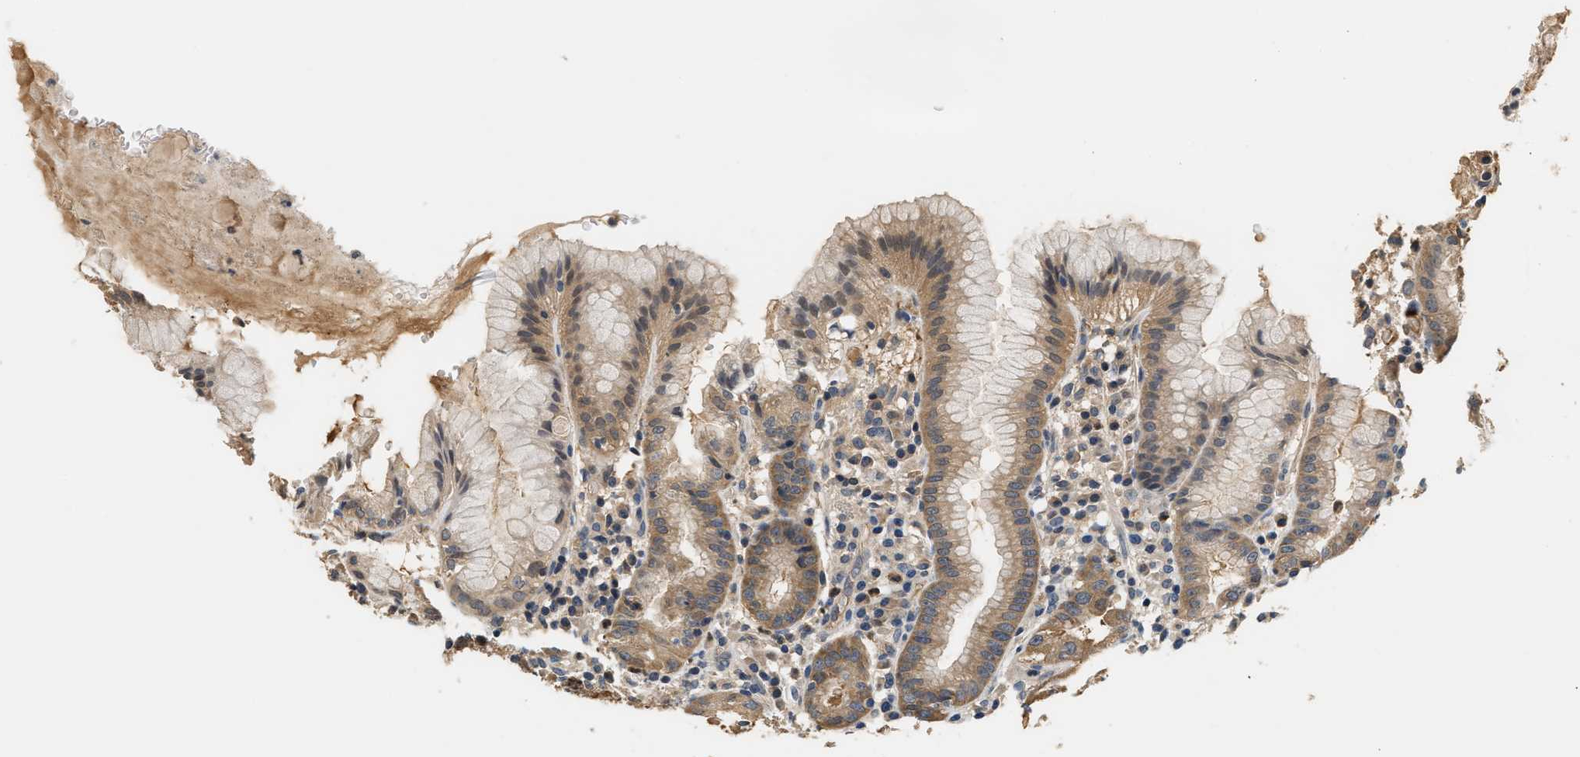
{"staining": {"intensity": "weak", "quantity": ">75%", "location": "cytoplasmic/membranous"}, "tissue": "stomach", "cell_type": "Glandular cells", "image_type": "normal", "snomed": [{"axis": "morphology", "description": "Normal tissue, NOS"}, {"axis": "topography", "description": "Stomach"}, {"axis": "topography", "description": "Stomach, lower"}], "caption": "Brown immunohistochemical staining in normal human stomach demonstrates weak cytoplasmic/membranous positivity in about >75% of glandular cells. (DAB IHC, brown staining for protein, blue staining for nuclei).", "gene": "GPI", "patient": {"sex": "female", "age": 75}}